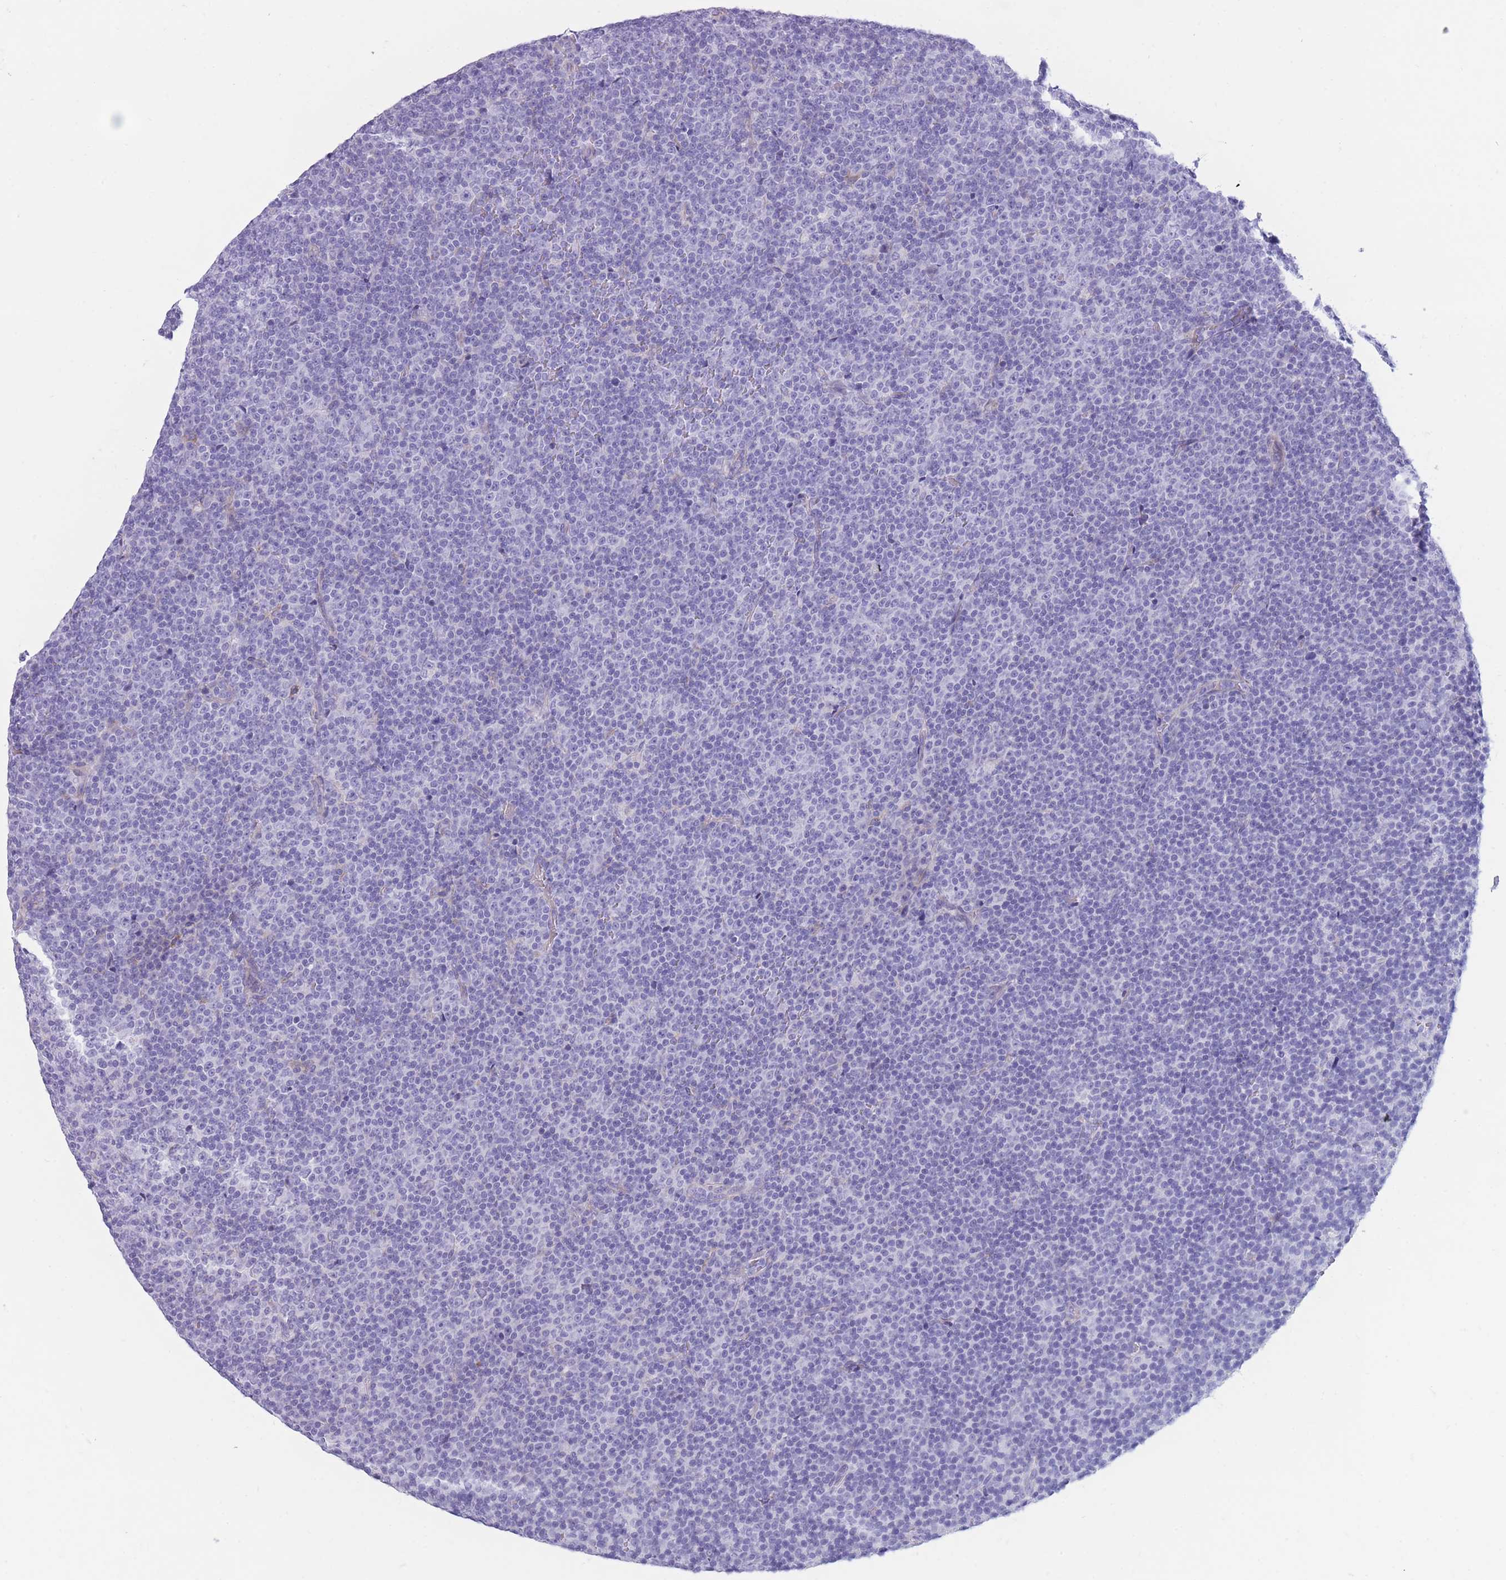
{"staining": {"intensity": "negative", "quantity": "none", "location": "none"}, "tissue": "lymphoma", "cell_type": "Tumor cells", "image_type": "cancer", "snomed": [{"axis": "morphology", "description": "Malignant lymphoma, non-Hodgkin's type, Low grade"}, {"axis": "topography", "description": "Lymph node"}], "caption": "Lymphoma was stained to show a protein in brown. There is no significant staining in tumor cells.", "gene": "COL27A1", "patient": {"sex": "female", "age": 67}}